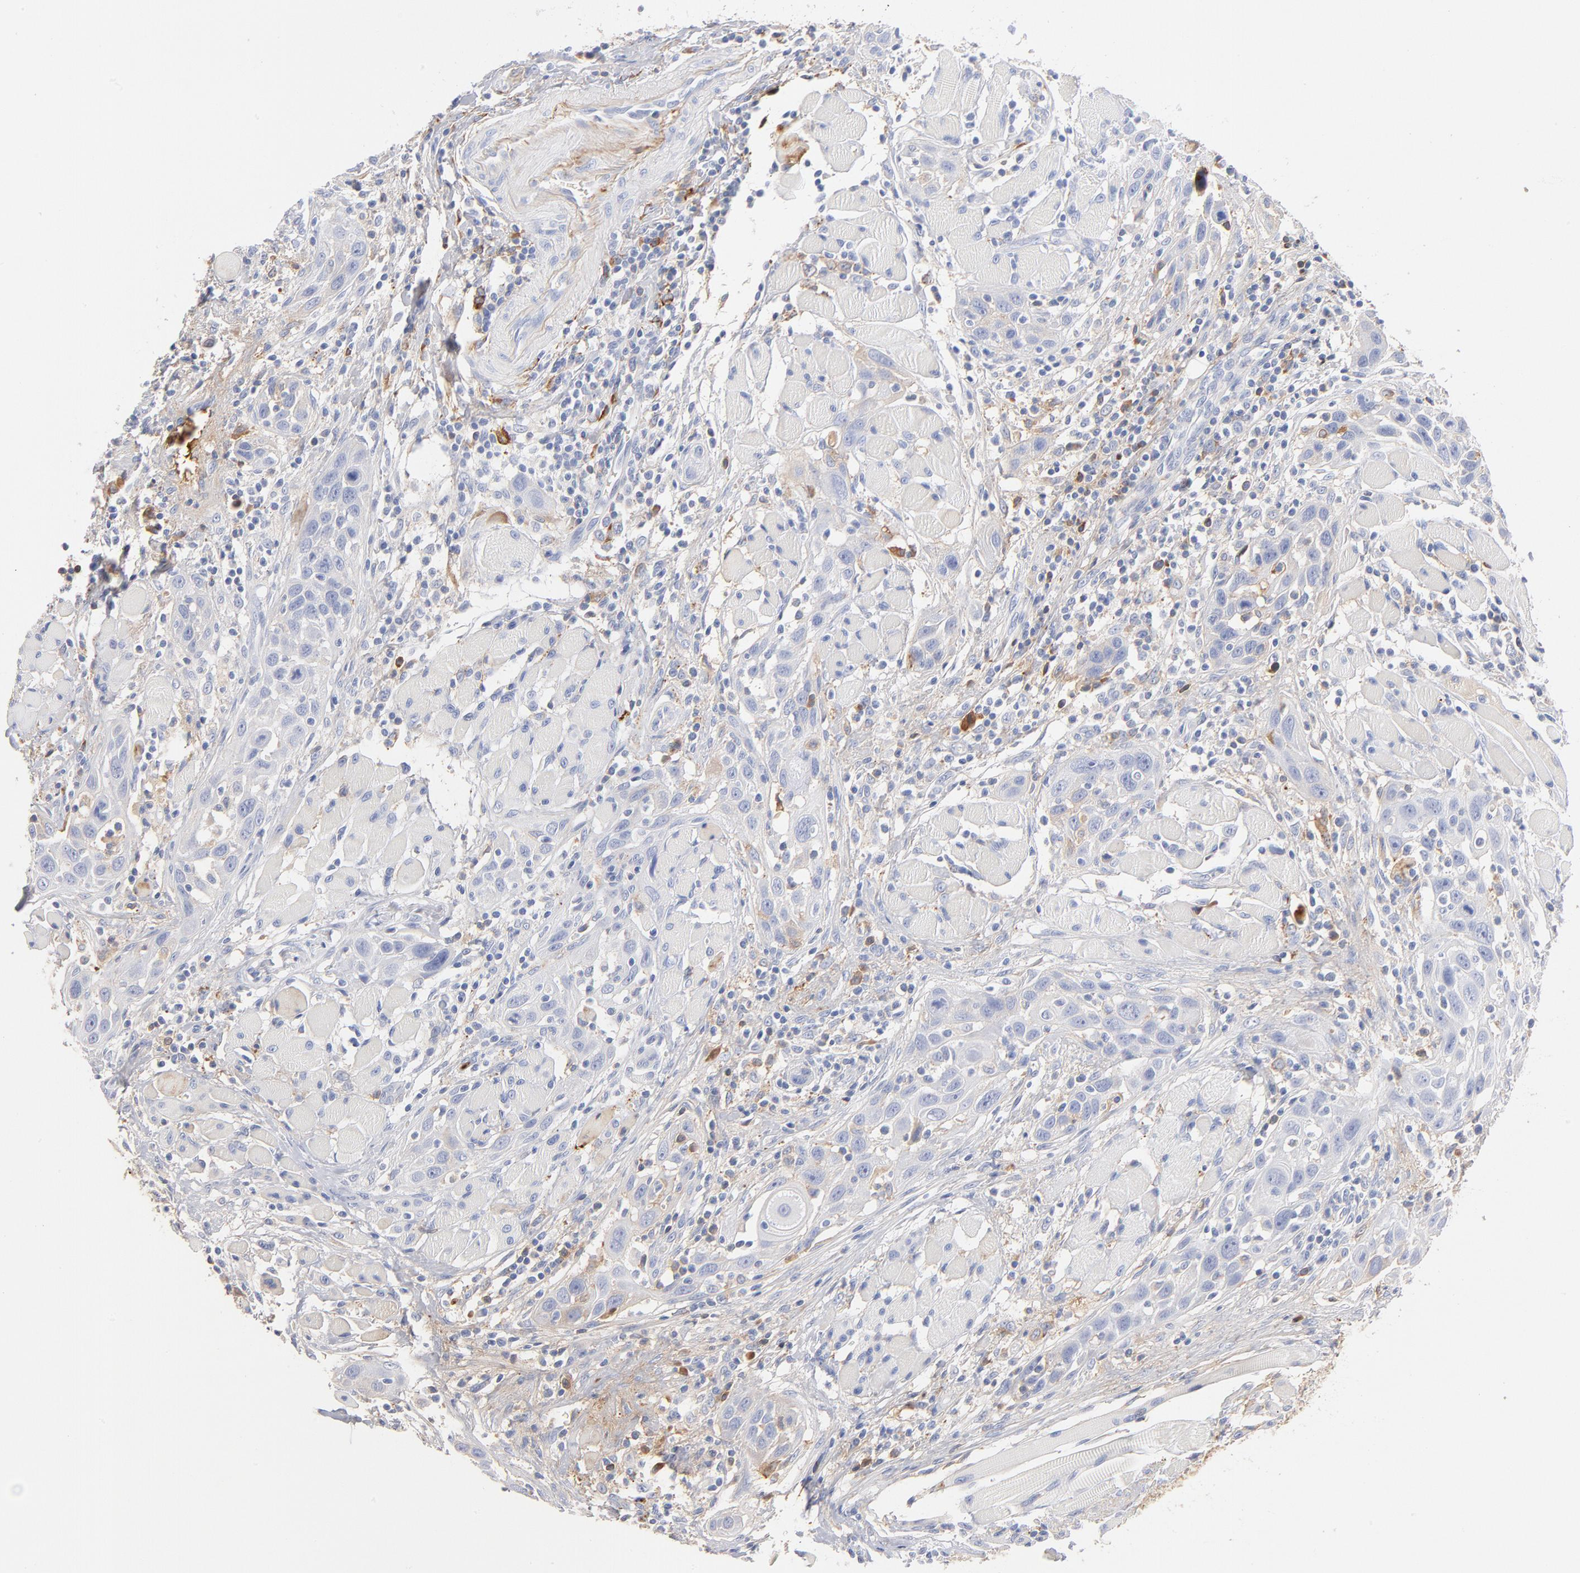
{"staining": {"intensity": "negative", "quantity": "none", "location": "none"}, "tissue": "head and neck cancer", "cell_type": "Tumor cells", "image_type": "cancer", "snomed": [{"axis": "morphology", "description": "Squamous cell carcinoma, NOS"}, {"axis": "topography", "description": "Oral tissue"}, {"axis": "topography", "description": "Head-Neck"}], "caption": "IHC photomicrograph of neoplastic tissue: head and neck cancer (squamous cell carcinoma) stained with DAB demonstrates no significant protein positivity in tumor cells.", "gene": "C3", "patient": {"sex": "female", "age": 50}}